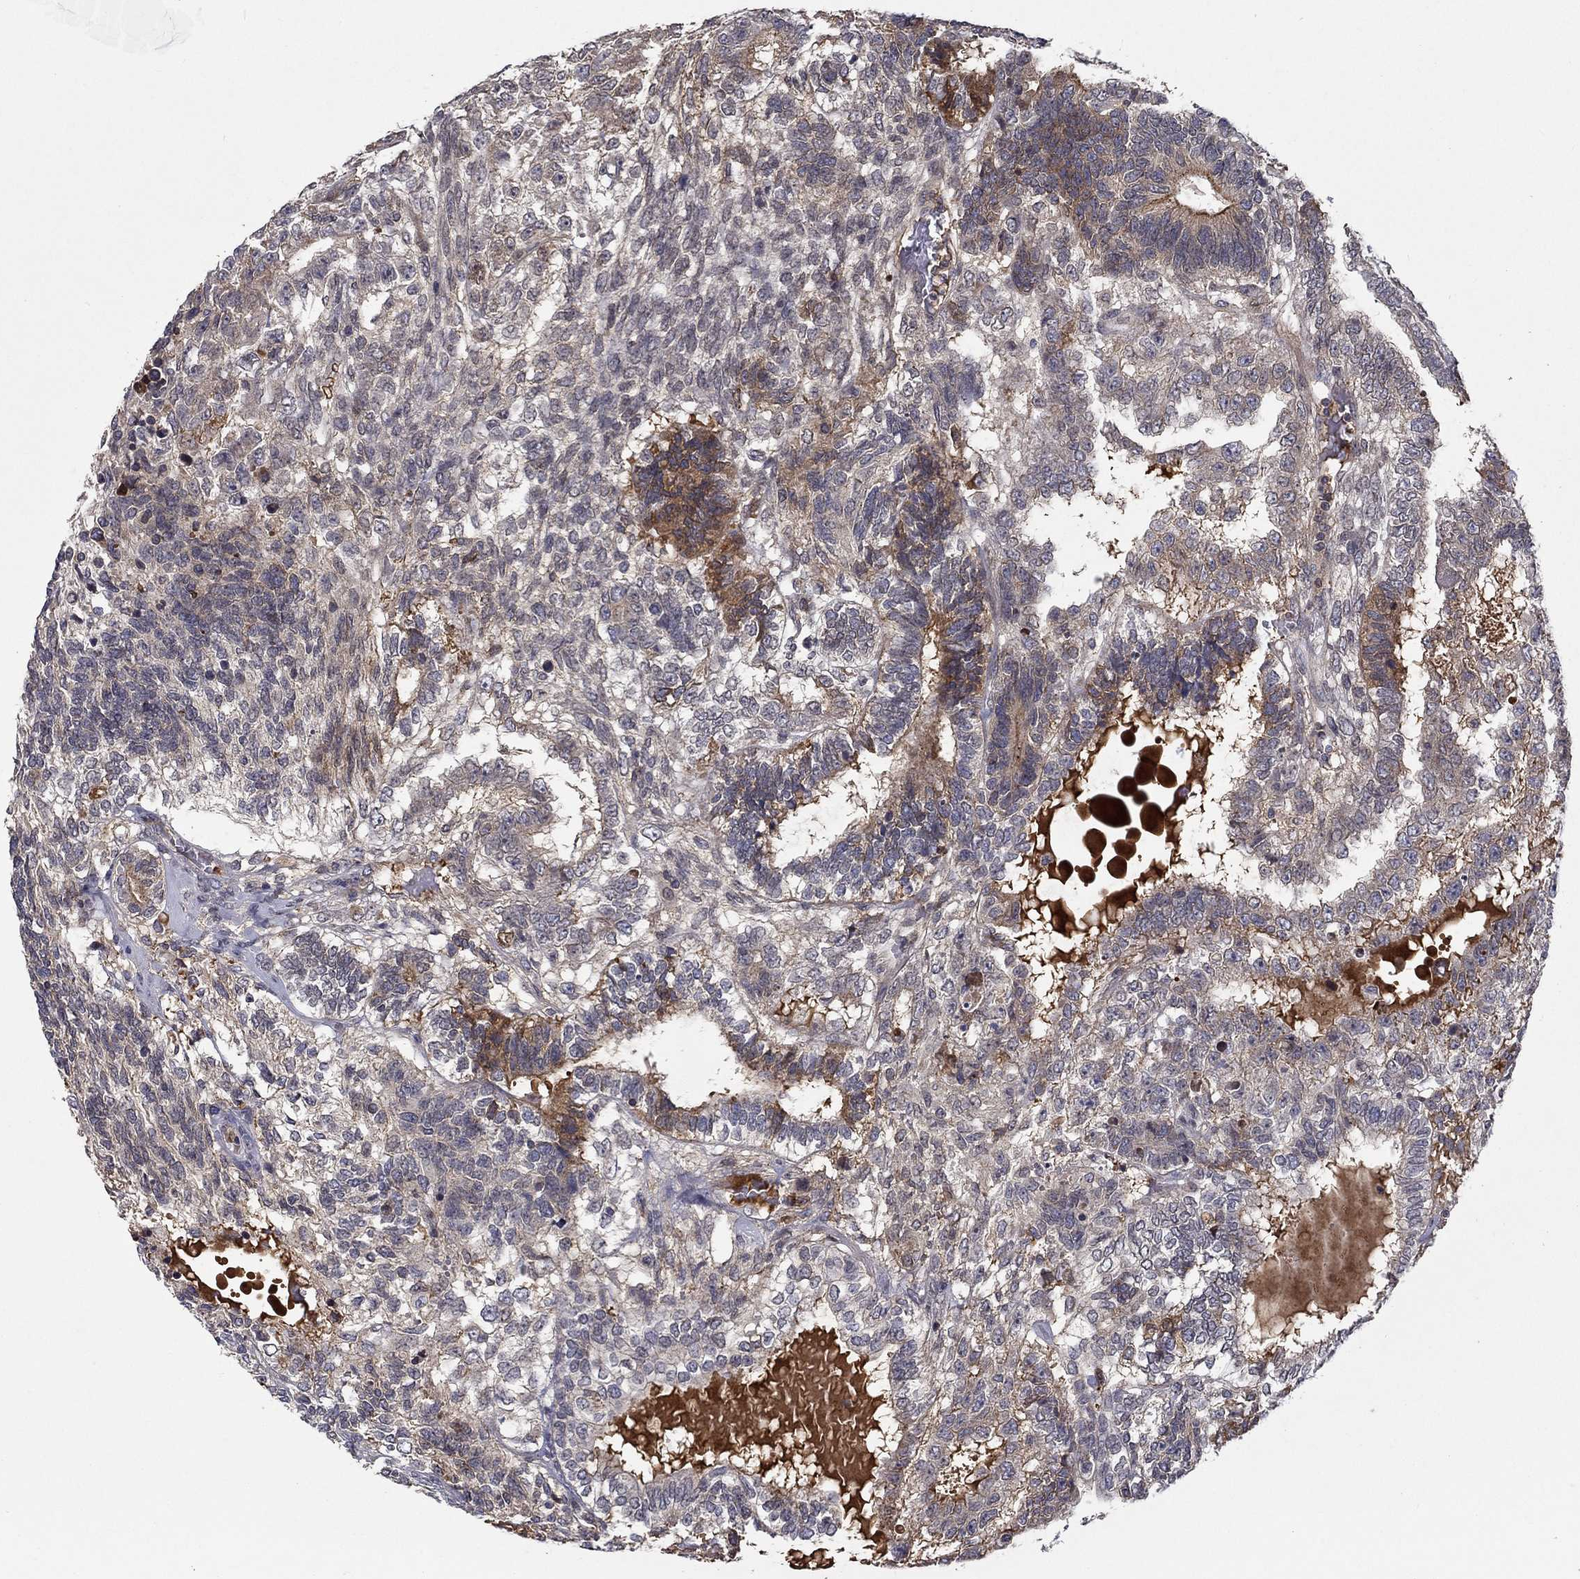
{"staining": {"intensity": "moderate", "quantity": "<25%", "location": "cytoplasmic/membranous"}, "tissue": "testis cancer", "cell_type": "Tumor cells", "image_type": "cancer", "snomed": [{"axis": "morphology", "description": "Seminoma, NOS"}, {"axis": "morphology", "description": "Carcinoma, Embryonal, NOS"}, {"axis": "topography", "description": "Testis"}], "caption": "Immunohistochemical staining of testis seminoma displays low levels of moderate cytoplasmic/membranous protein staining in approximately <25% of tumor cells. The staining was performed using DAB (3,3'-diaminobenzidine), with brown indicating positive protein expression. Nuclei are stained blue with hematoxylin.", "gene": "CETN3", "patient": {"sex": "male", "age": 41}}